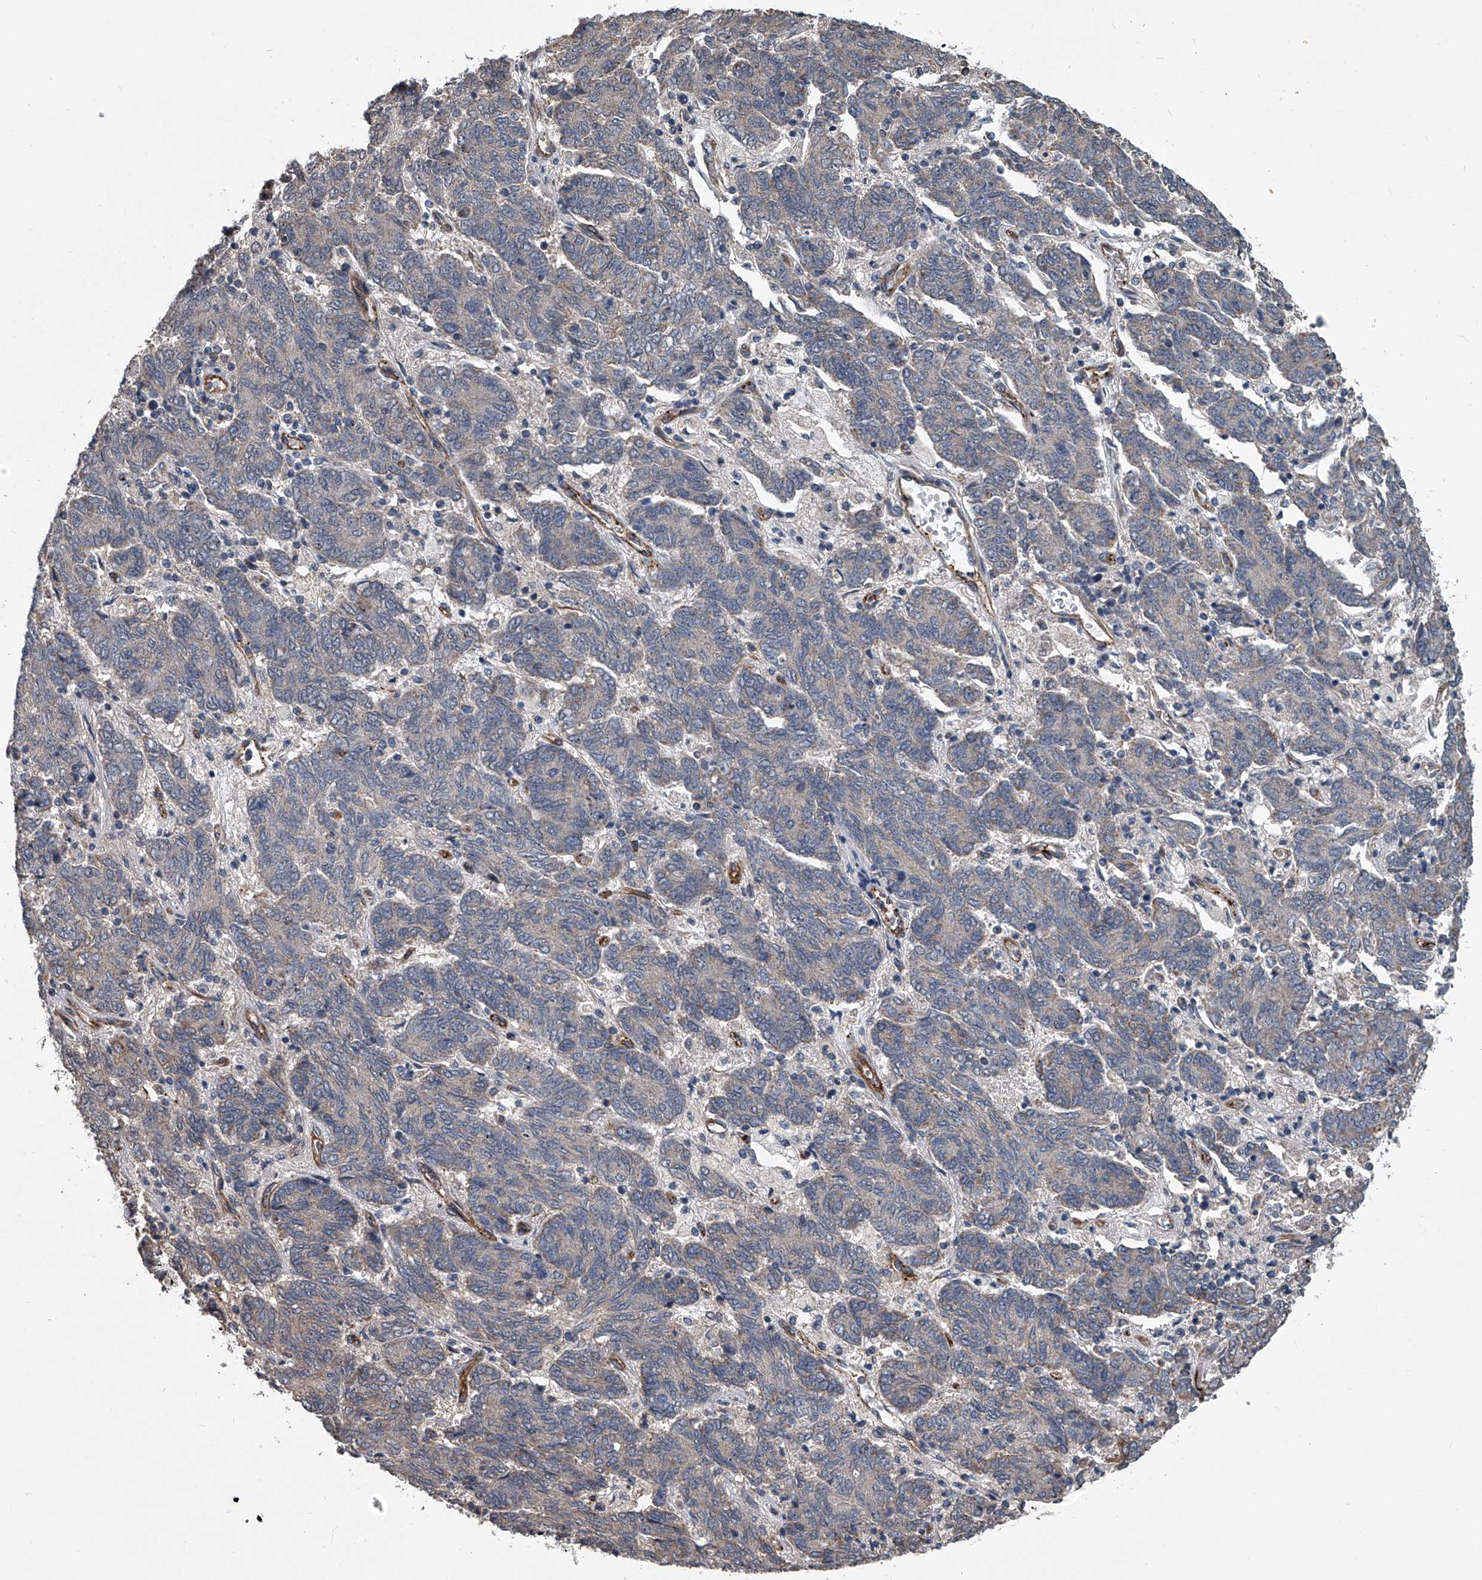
{"staining": {"intensity": "weak", "quantity": "<25%", "location": "cytoplasmic/membranous"}, "tissue": "endometrial cancer", "cell_type": "Tumor cells", "image_type": "cancer", "snomed": [{"axis": "morphology", "description": "Adenocarcinoma, NOS"}, {"axis": "topography", "description": "Endometrium"}], "caption": "There is no significant expression in tumor cells of adenocarcinoma (endometrial).", "gene": "LDLRAD2", "patient": {"sex": "female", "age": 80}}